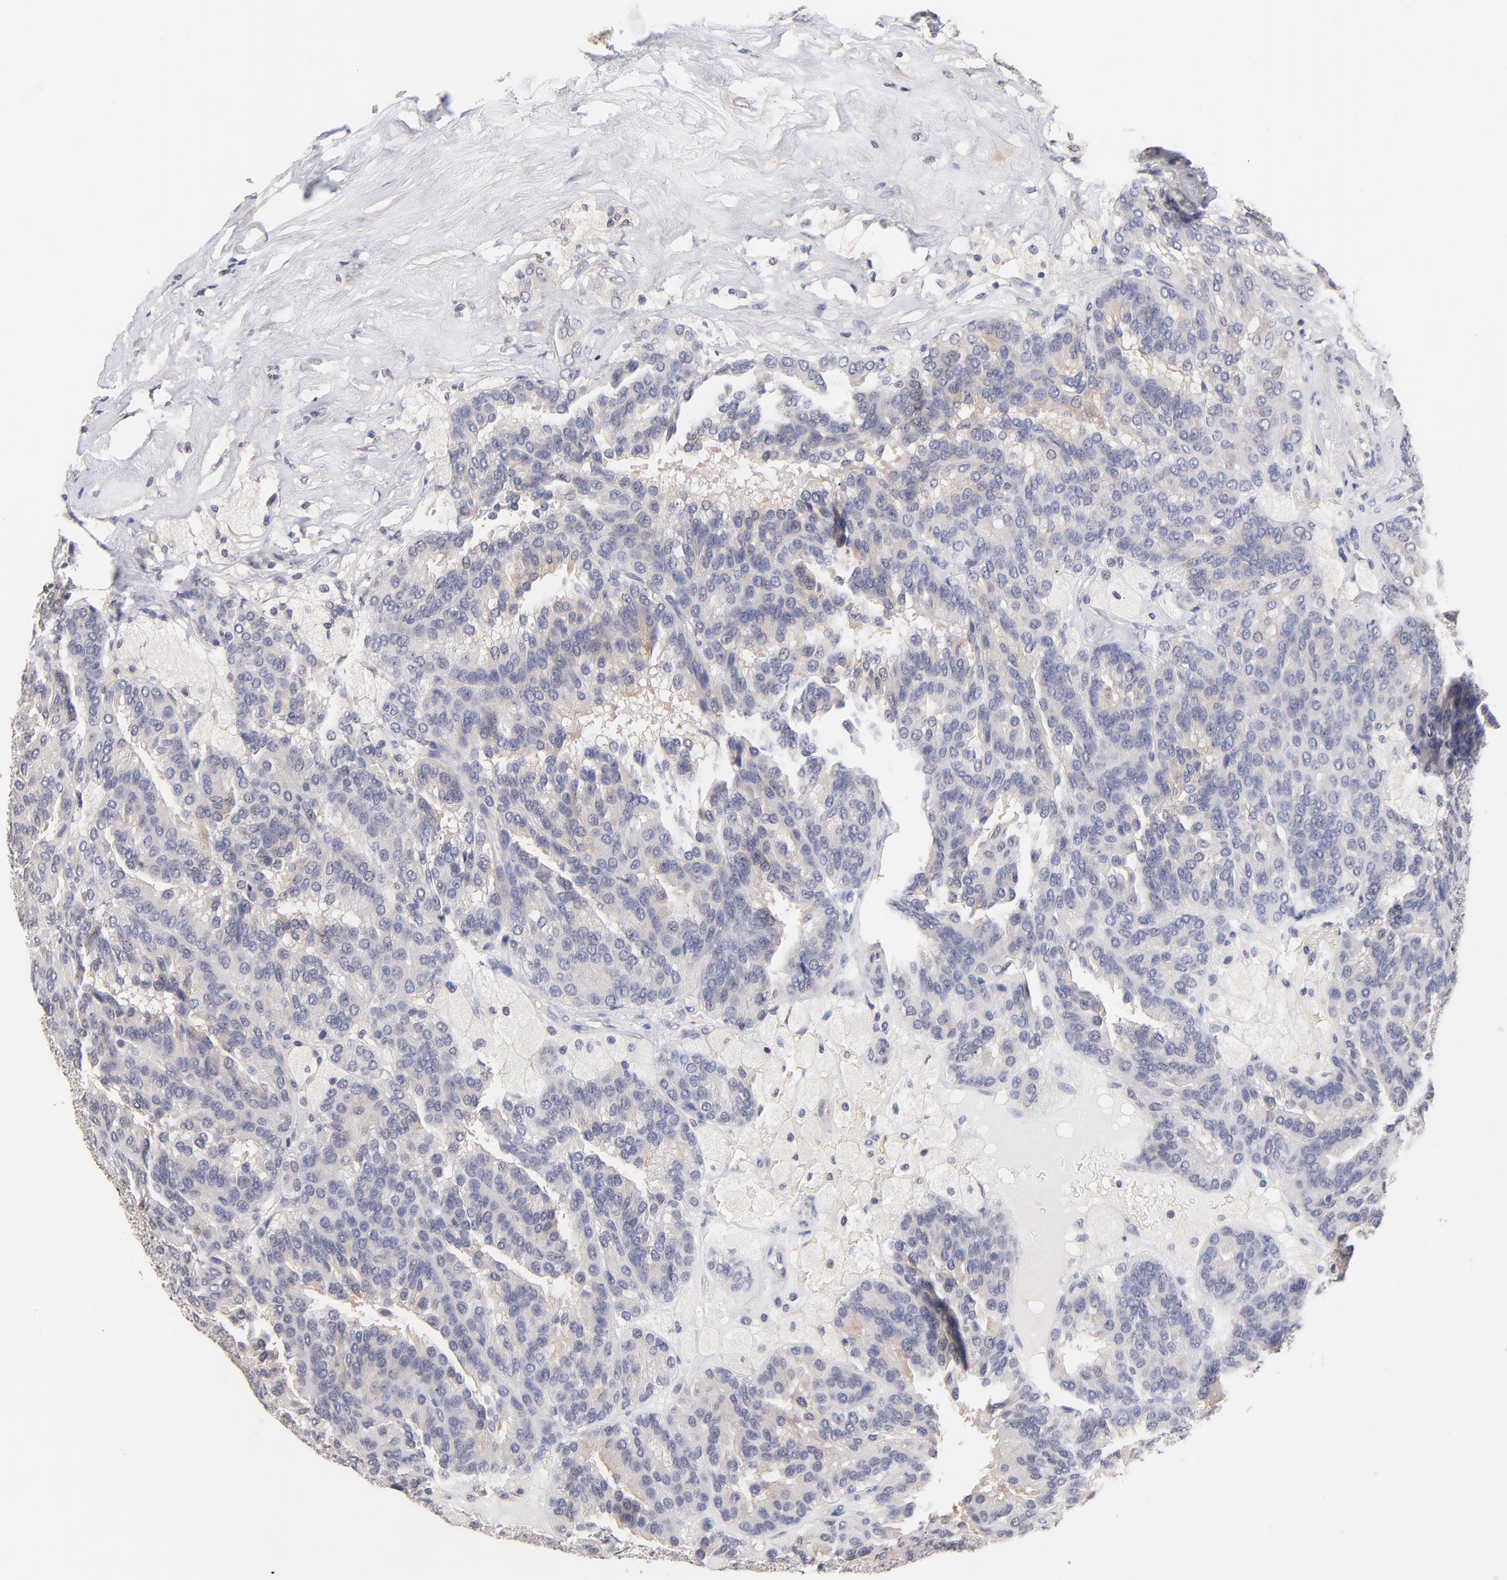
{"staining": {"intensity": "weak", "quantity": "<25%", "location": "cytoplasmic/membranous"}, "tissue": "renal cancer", "cell_type": "Tumor cells", "image_type": "cancer", "snomed": [{"axis": "morphology", "description": "Adenocarcinoma, NOS"}, {"axis": "topography", "description": "Kidney"}], "caption": "DAB immunohistochemical staining of human adenocarcinoma (renal) shows no significant expression in tumor cells.", "gene": "RIBC2", "patient": {"sex": "male", "age": 46}}